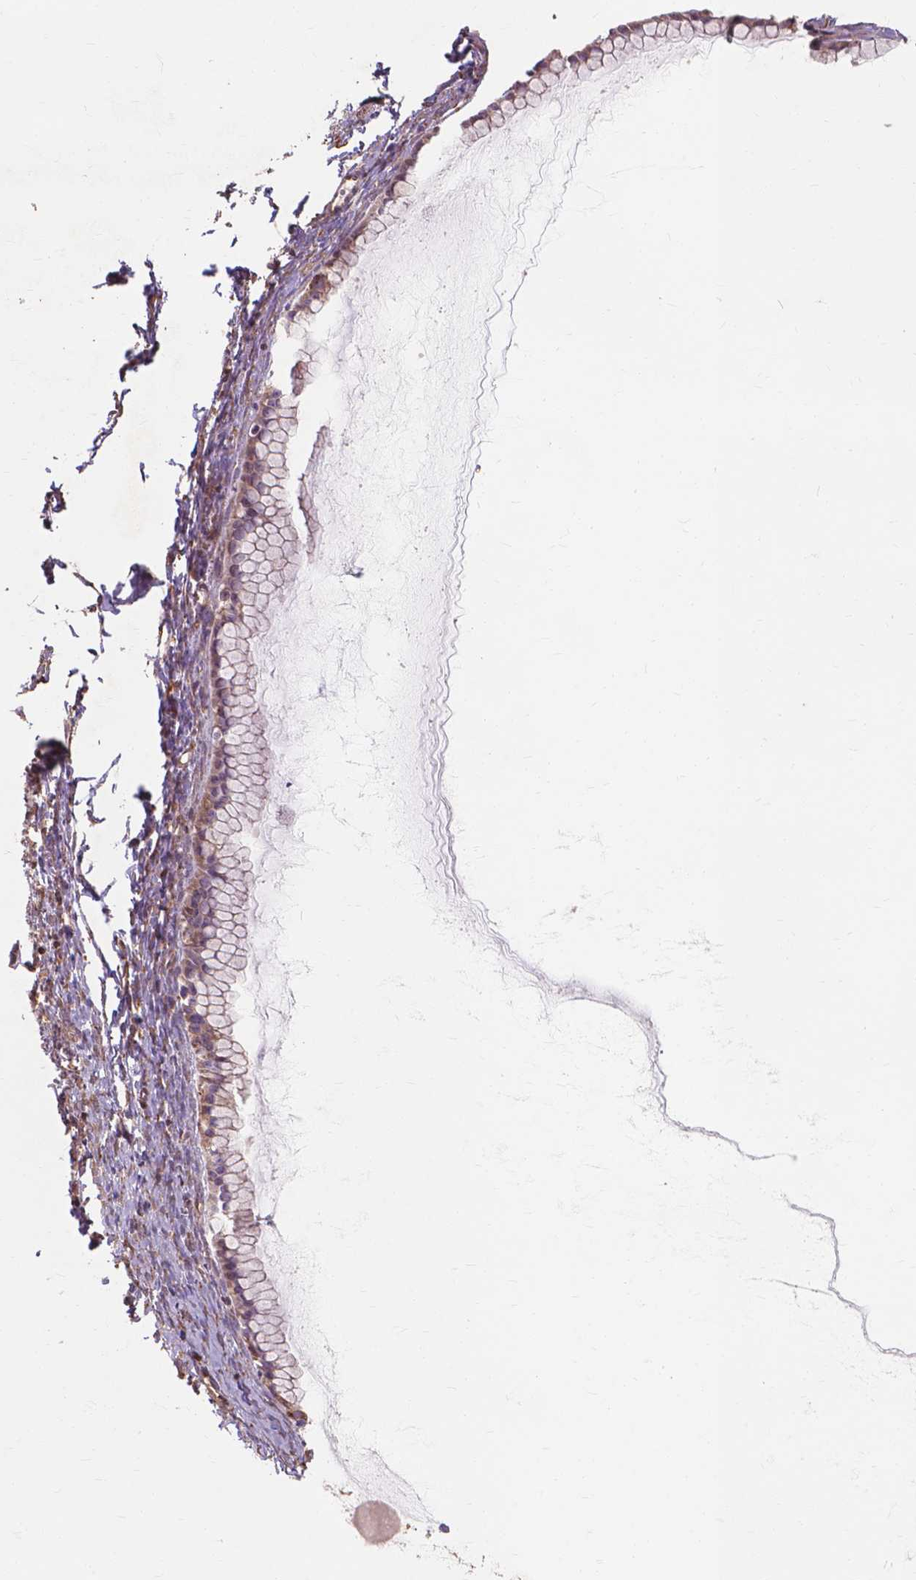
{"staining": {"intensity": "moderate", "quantity": ">75%", "location": "cytoplasmic/membranous"}, "tissue": "ovarian cancer", "cell_type": "Tumor cells", "image_type": "cancer", "snomed": [{"axis": "morphology", "description": "Cystadenocarcinoma, mucinous, NOS"}, {"axis": "topography", "description": "Ovary"}], "caption": "High-magnification brightfield microscopy of ovarian cancer (mucinous cystadenocarcinoma) stained with DAB (3,3'-diaminobenzidine) (brown) and counterstained with hematoxylin (blue). tumor cells exhibit moderate cytoplasmic/membranous staining is present in approximately>75% of cells.", "gene": "TAB2", "patient": {"sex": "female", "age": 41}}